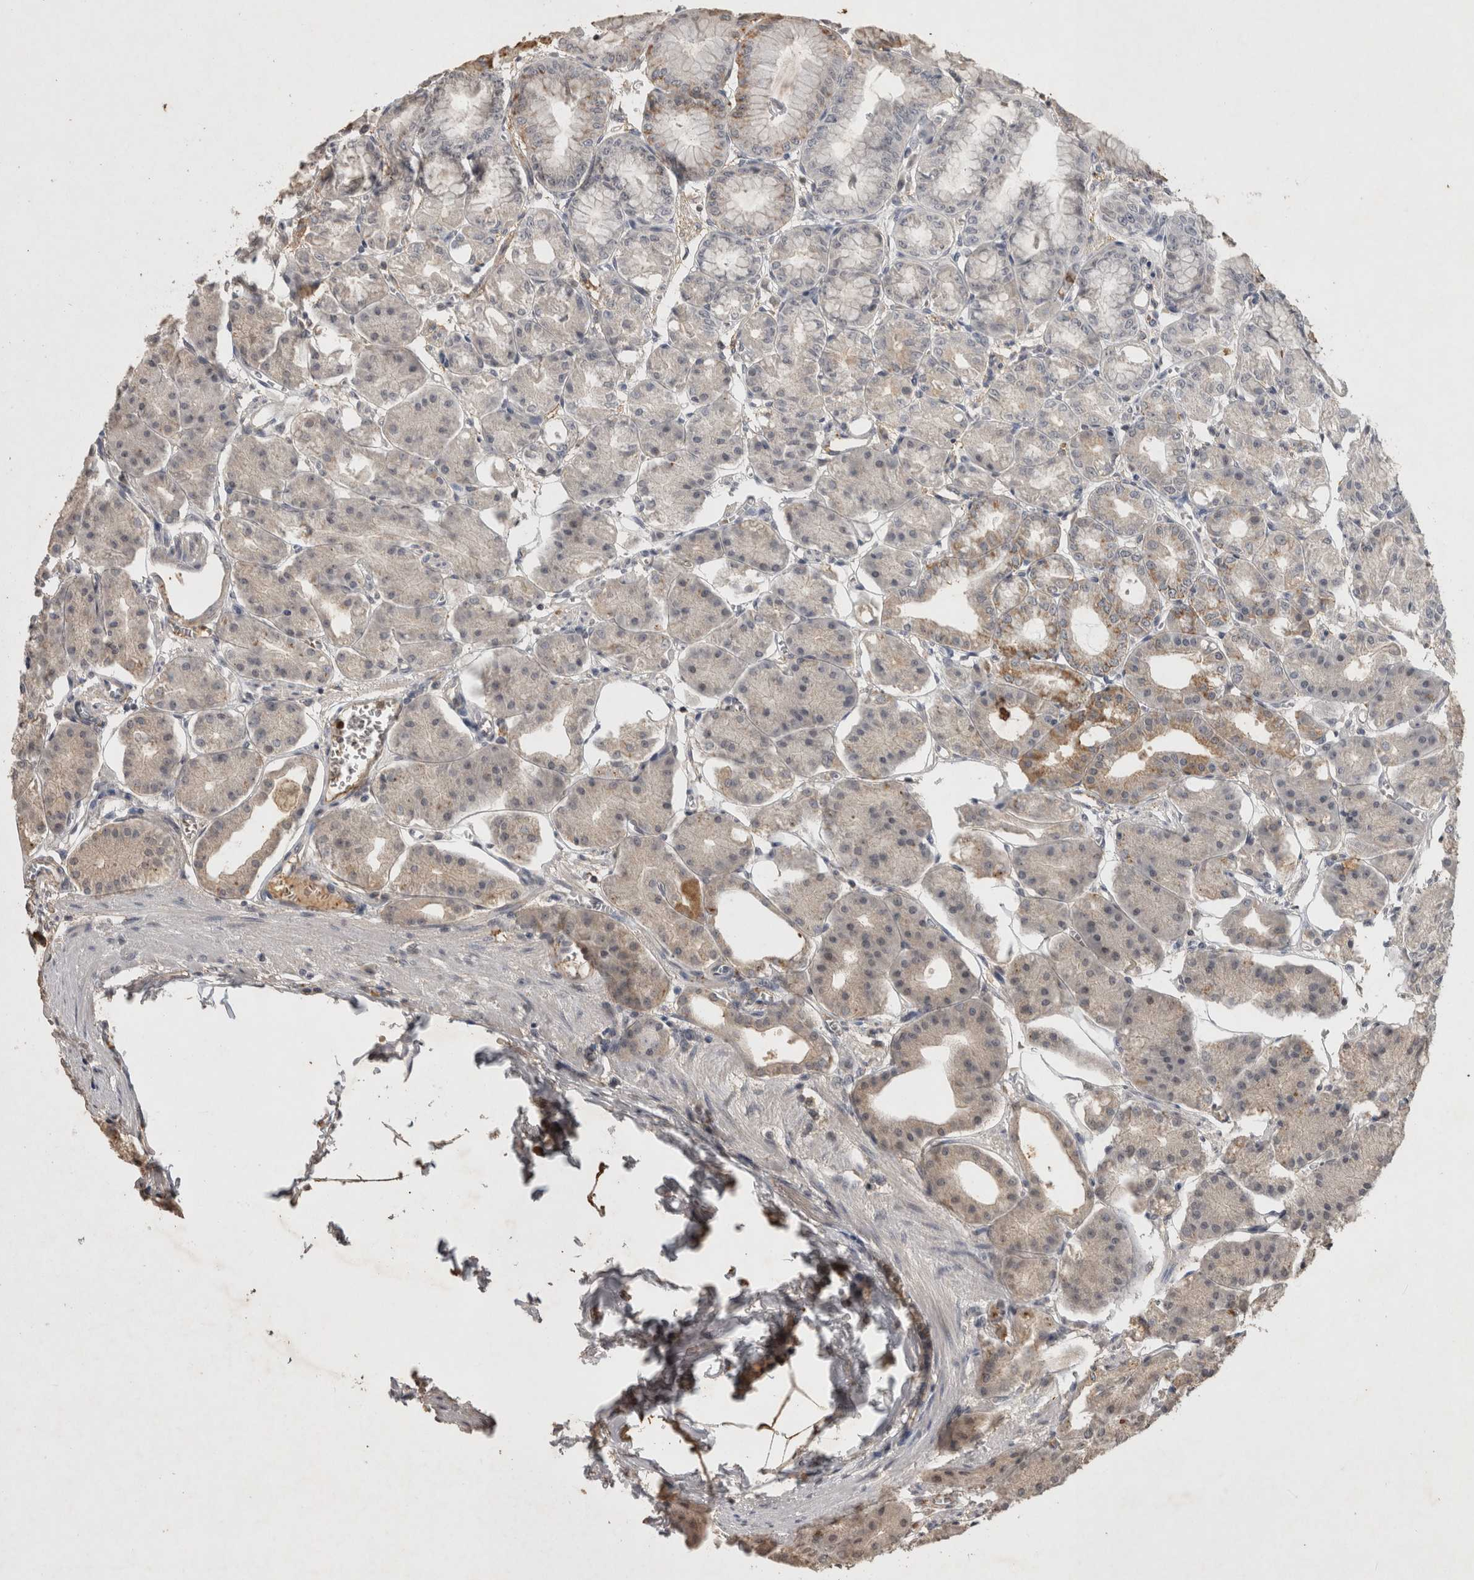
{"staining": {"intensity": "weak", "quantity": "<25%", "location": "cytoplasmic/membranous"}, "tissue": "stomach", "cell_type": "Glandular cells", "image_type": "normal", "snomed": [{"axis": "morphology", "description": "Normal tissue, NOS"}, {"axis": "topography", "description": "Stomach, lower"}], "caption": "Immunohistochemical staining of normal human stomach demonstrates no significant positivity in glandular cells. Brightfield microscopy of immunohistochemistry (IHC) stained with DAB (3,3'-diaminobenzidine) (brown) and hematoxylin (blue), captured at high magnification.", "gene": "HRK", "patient": {"sex": "male", "age": 71}}